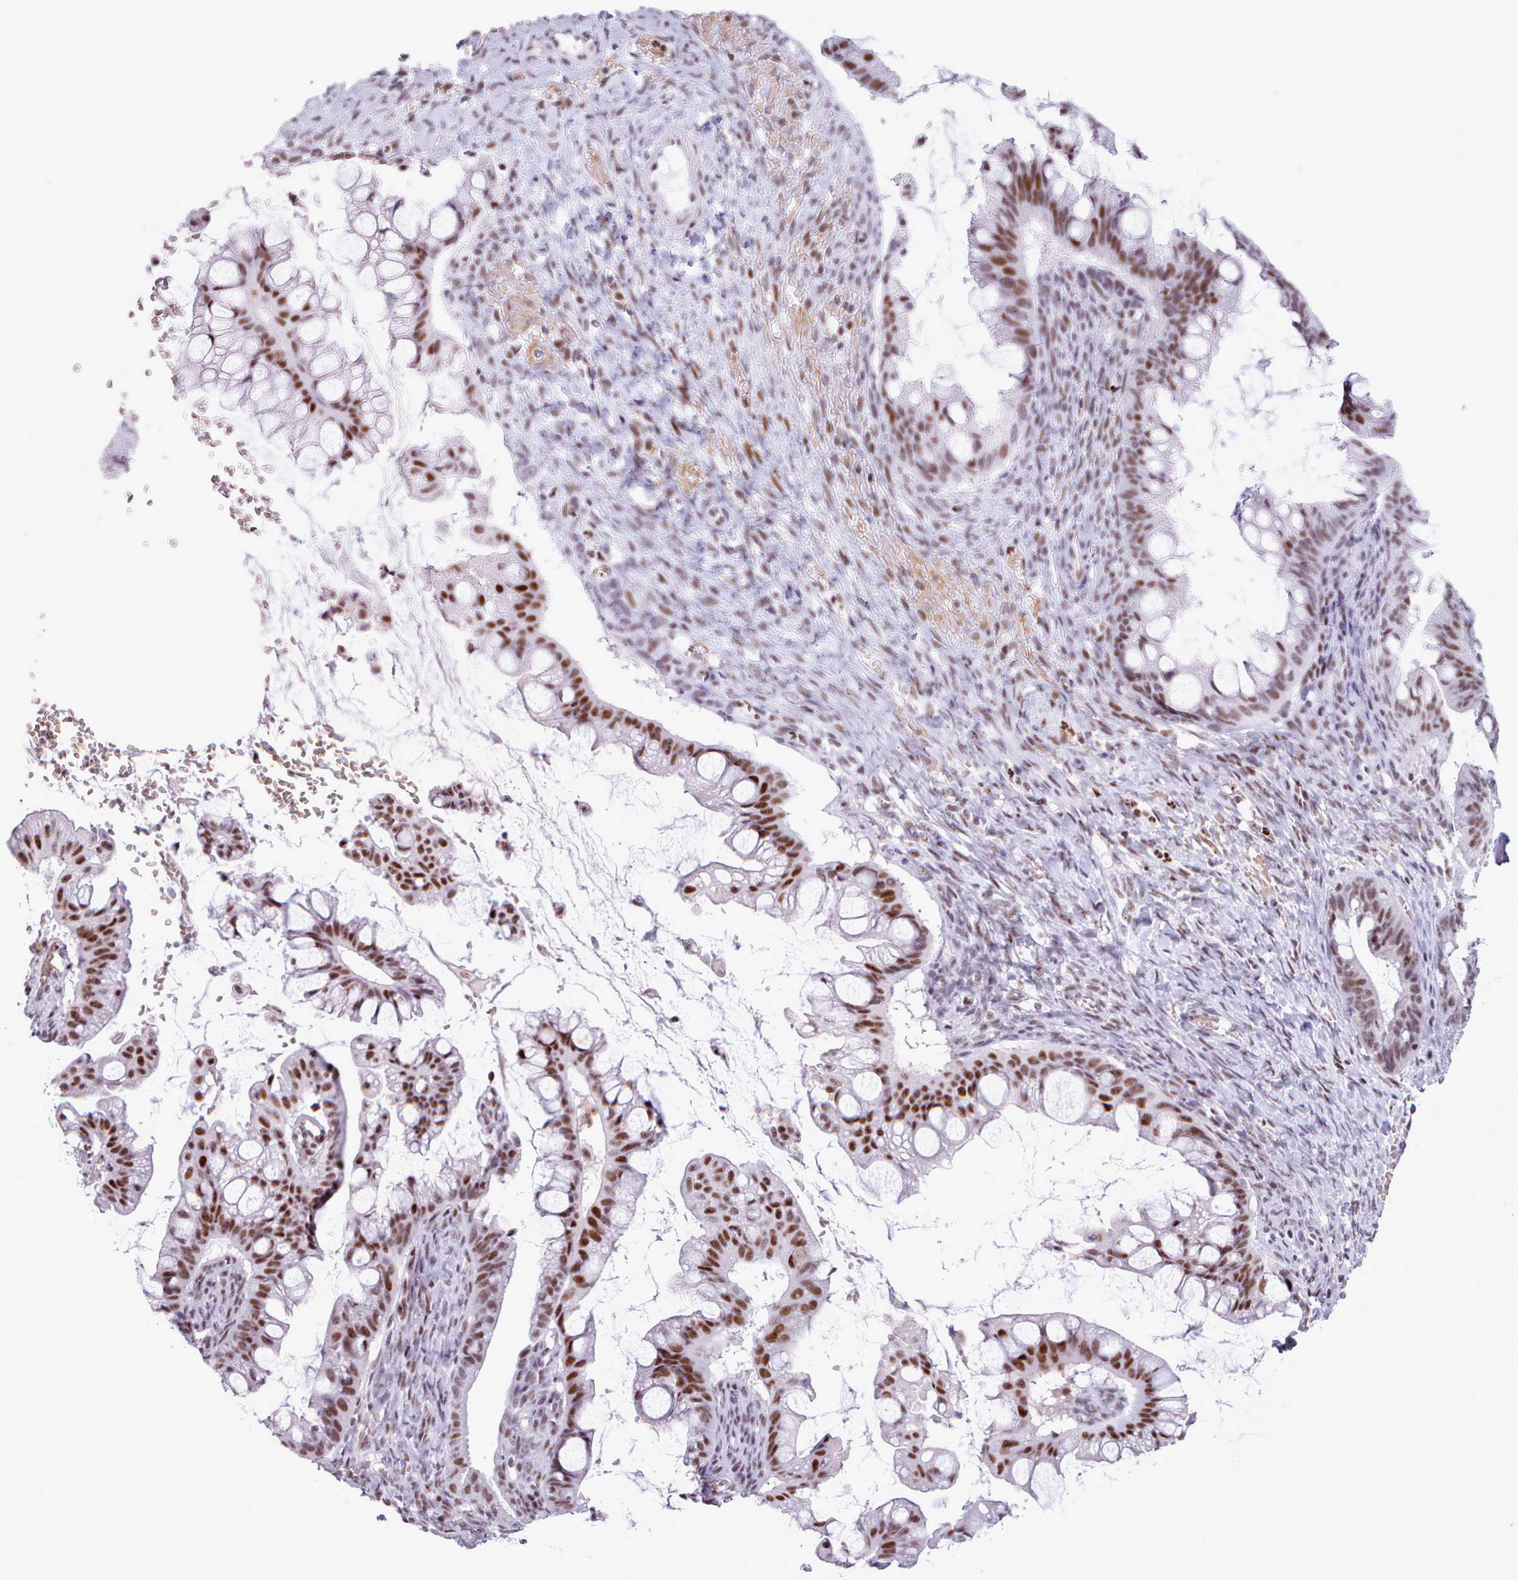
{"staining": {"intensity": "strong", "quantity": ">75%", "location": "nuclear"}, "tissue": "ovarian cancer", "cell_type": "Tumor cells", "image_type": "cancer", "snomed": [{"axis": "morphology", "description": "Cystadenocarcinoma, mucinous, NOS"}, {"axis": "topography", "description": "Ovary"}], "caption": "Immunohistochemical staining of ovarian cancer exhibits strong nuclear protein positivity in approximately >75% of tumor cells. (brown staining indicates protein expression, while blue staining denotes nuclei).", "gene": "SRSF4", "patient": {"sex": "female", "age": 73}}